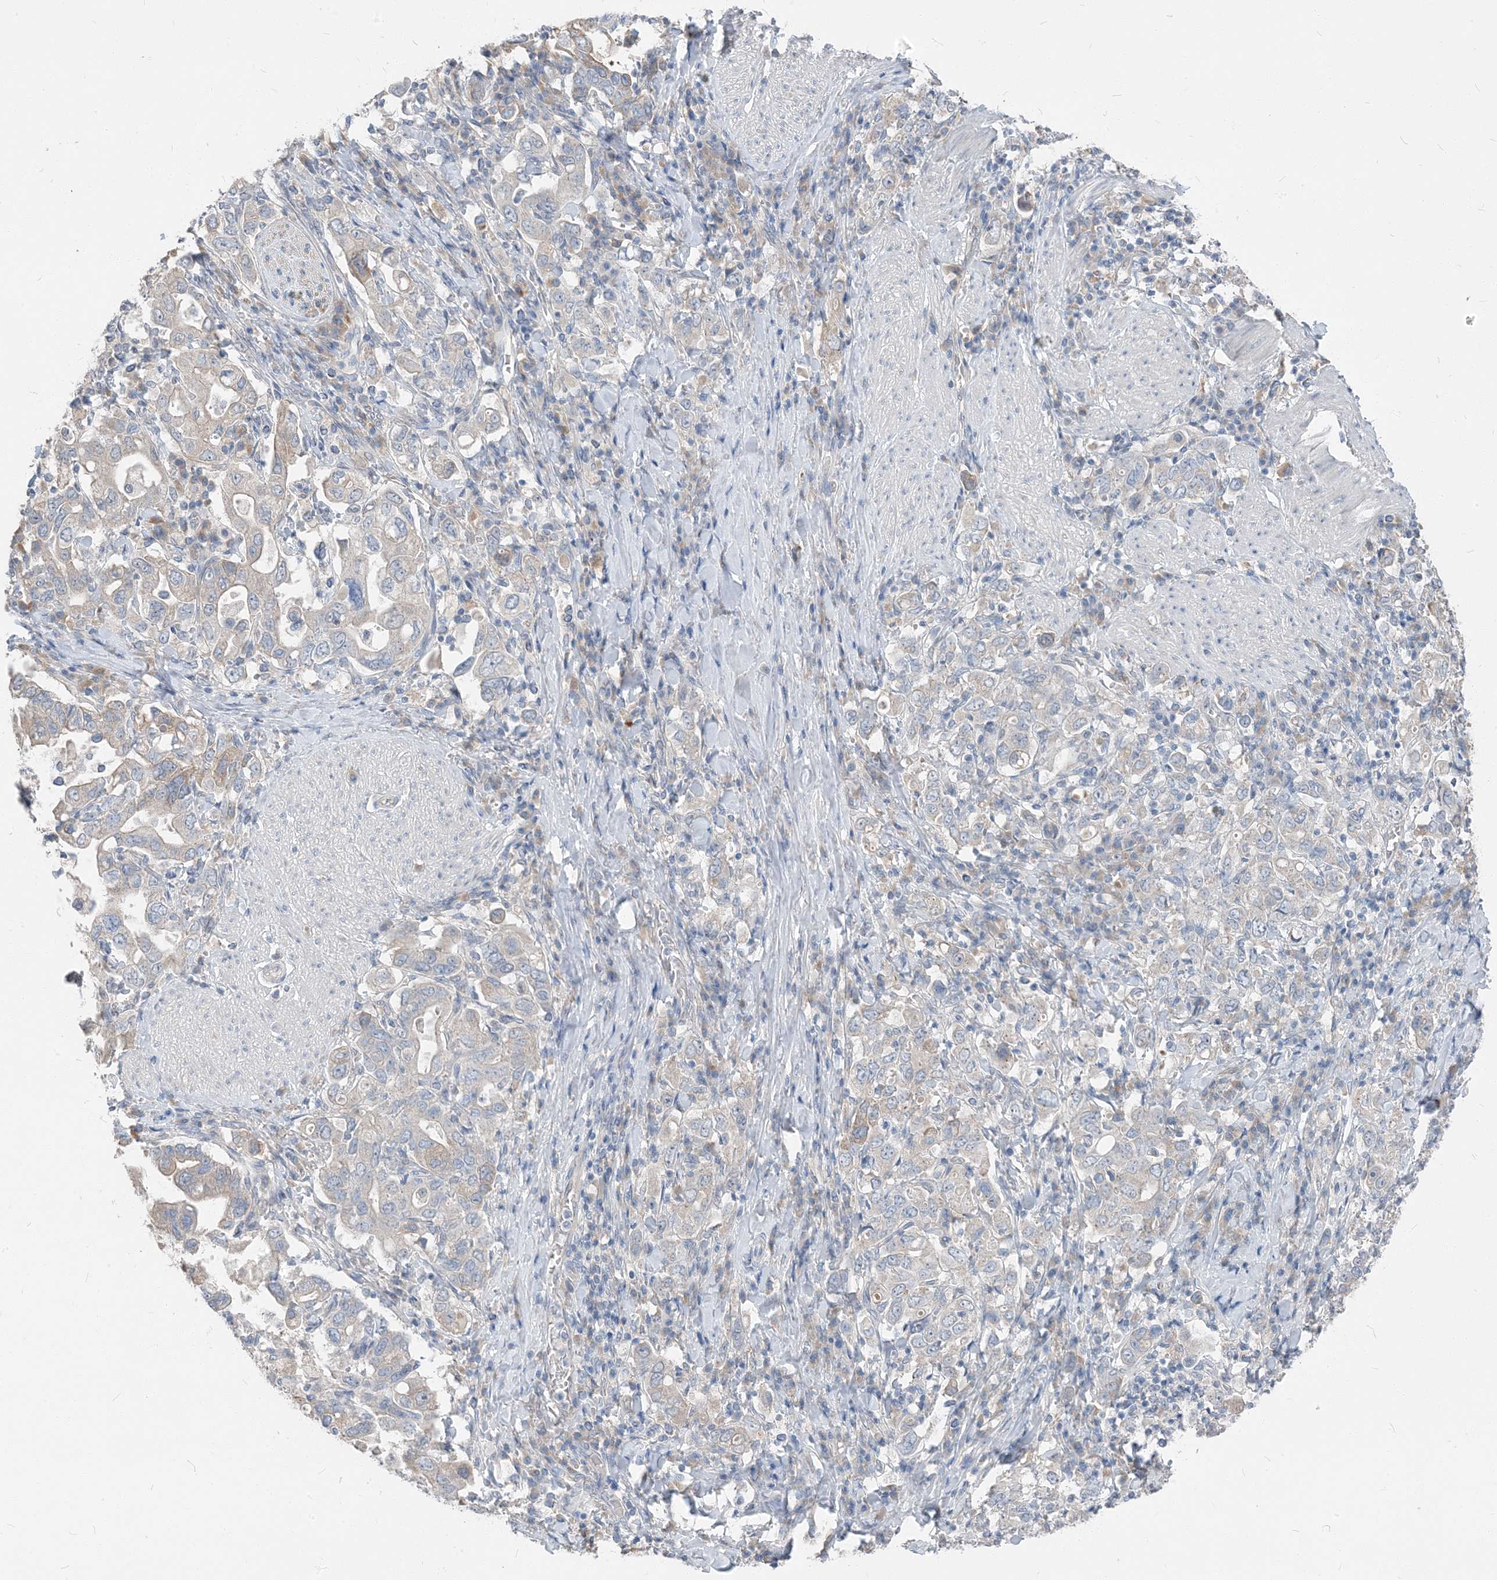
{"staining": {"intensity": "negative", "quantity": "none", "location": "none"}, "tissue": "stomach cancer", "cell_type": "Tumor cells", "image_type": "cancer", "snomed": [{"axis": "morphology", "description": "Adenocarcinoma, NOS"}, {"axis": "topography", "description": "Stomach, upper"}], "caption": "IHC image of neoplastic tissue: adenocarcinoma (stomach) stained with DAB shows no significant protein positivity in tumor cells.", "gene": "NCOA7", "patient": {"sex": "male", "age": 62}}